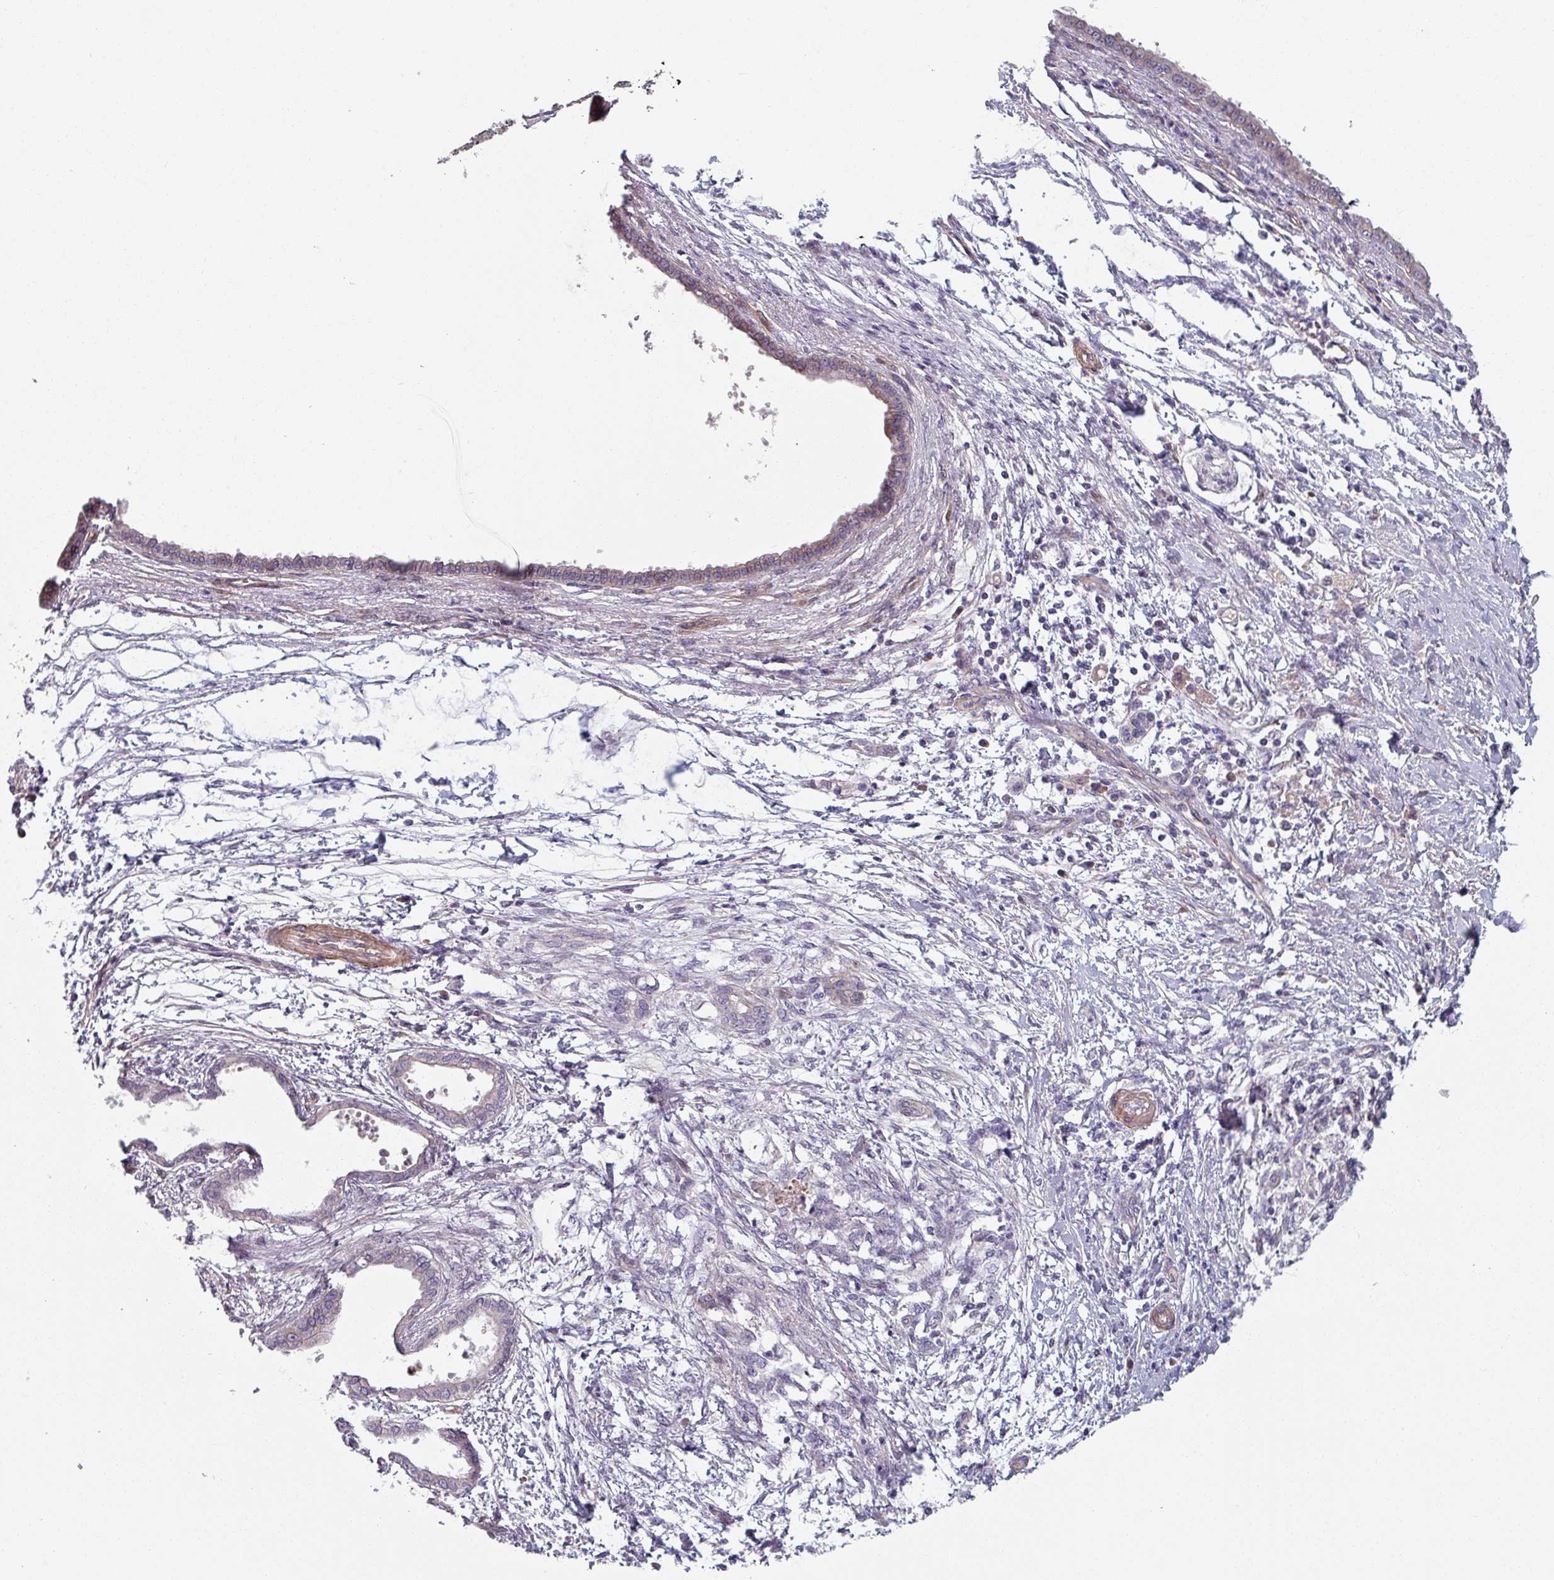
{"staining": {"intensity": "weak", "quantity": "25%-75%", "location": "cytoplasmic/membranous"}, "tissue": "pancreatic cancer", "cell_type": "Tumor cells", "image_type": "cancer", "snomed": [{"axis": "morphology", "description": "Adenocarcinoma, NOS"}, {"axis": "topography", "description": "Pancreas"}], "caption": "Immunohistochemistry (IHC) histopathology image of neoplastic tissue: pancreatic adenocarcinoma stained using immunohistochemistry (IHC) displays low levels of weak protein expression localized specifically in the cytoplasmic/membranous of tumor cells, appearing as a cytoplasmic/membranous brown color.", "gene": "C4BPB", "patient": {"sex": "female", "age": 55}}